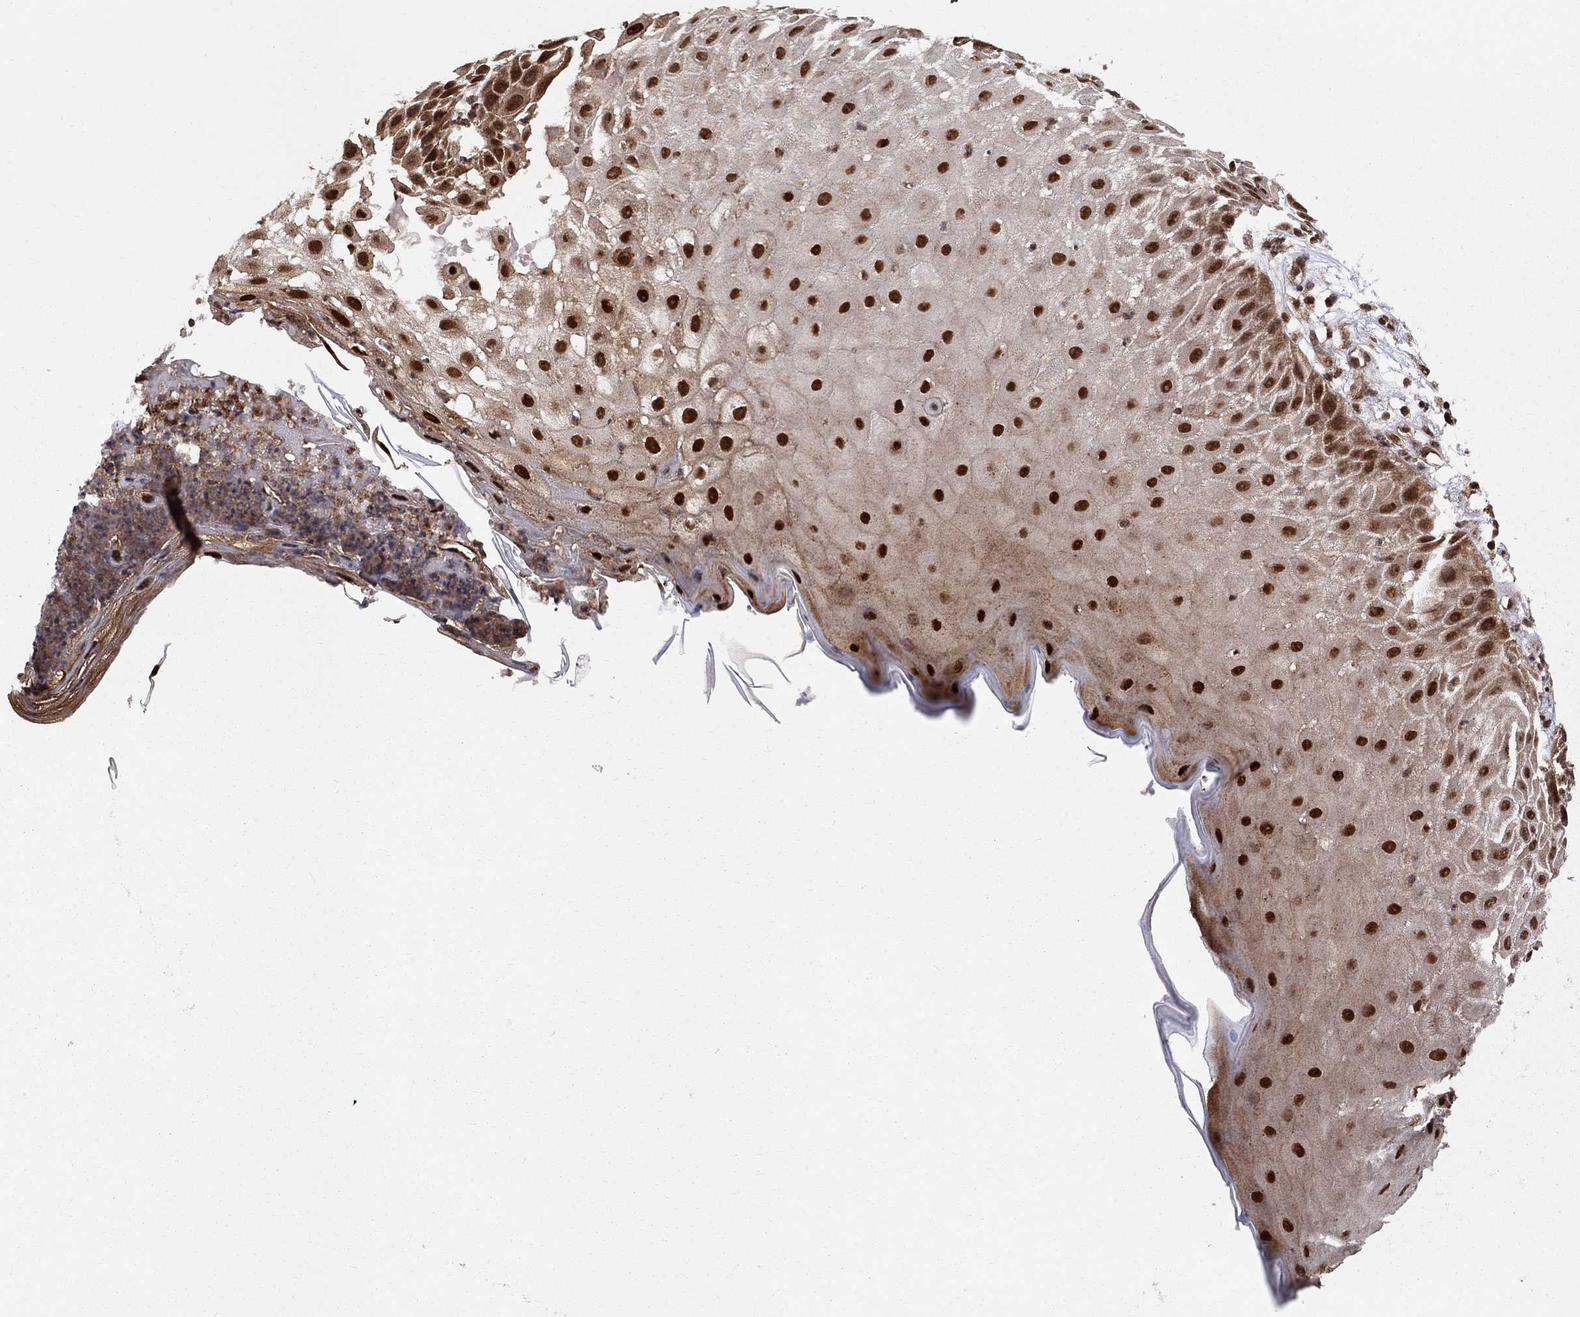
{"staining": {"intensity": "strong", "quantity": ">75%", "location": "nuclear"}, "tissue": "skin cancer", "cell_type": "Tumor cells", "image_type": "cancer", "snomed": [{"axis": "morphology", "description": "Normal tissue, NOS"}, {"axis": "morphology", "description": "Squamous cell carcinoma, NOS"}, {"axis": "topography", "description": "Skin"}], "caption": "Immunohistochemical staining of skin cancer (squamous cell carcinoma) displays high levels of strong nuclear protein expression in about >75% of tumor cells.", "gene": "ELOB", "patient": {"sex": "male", "age": 79}}